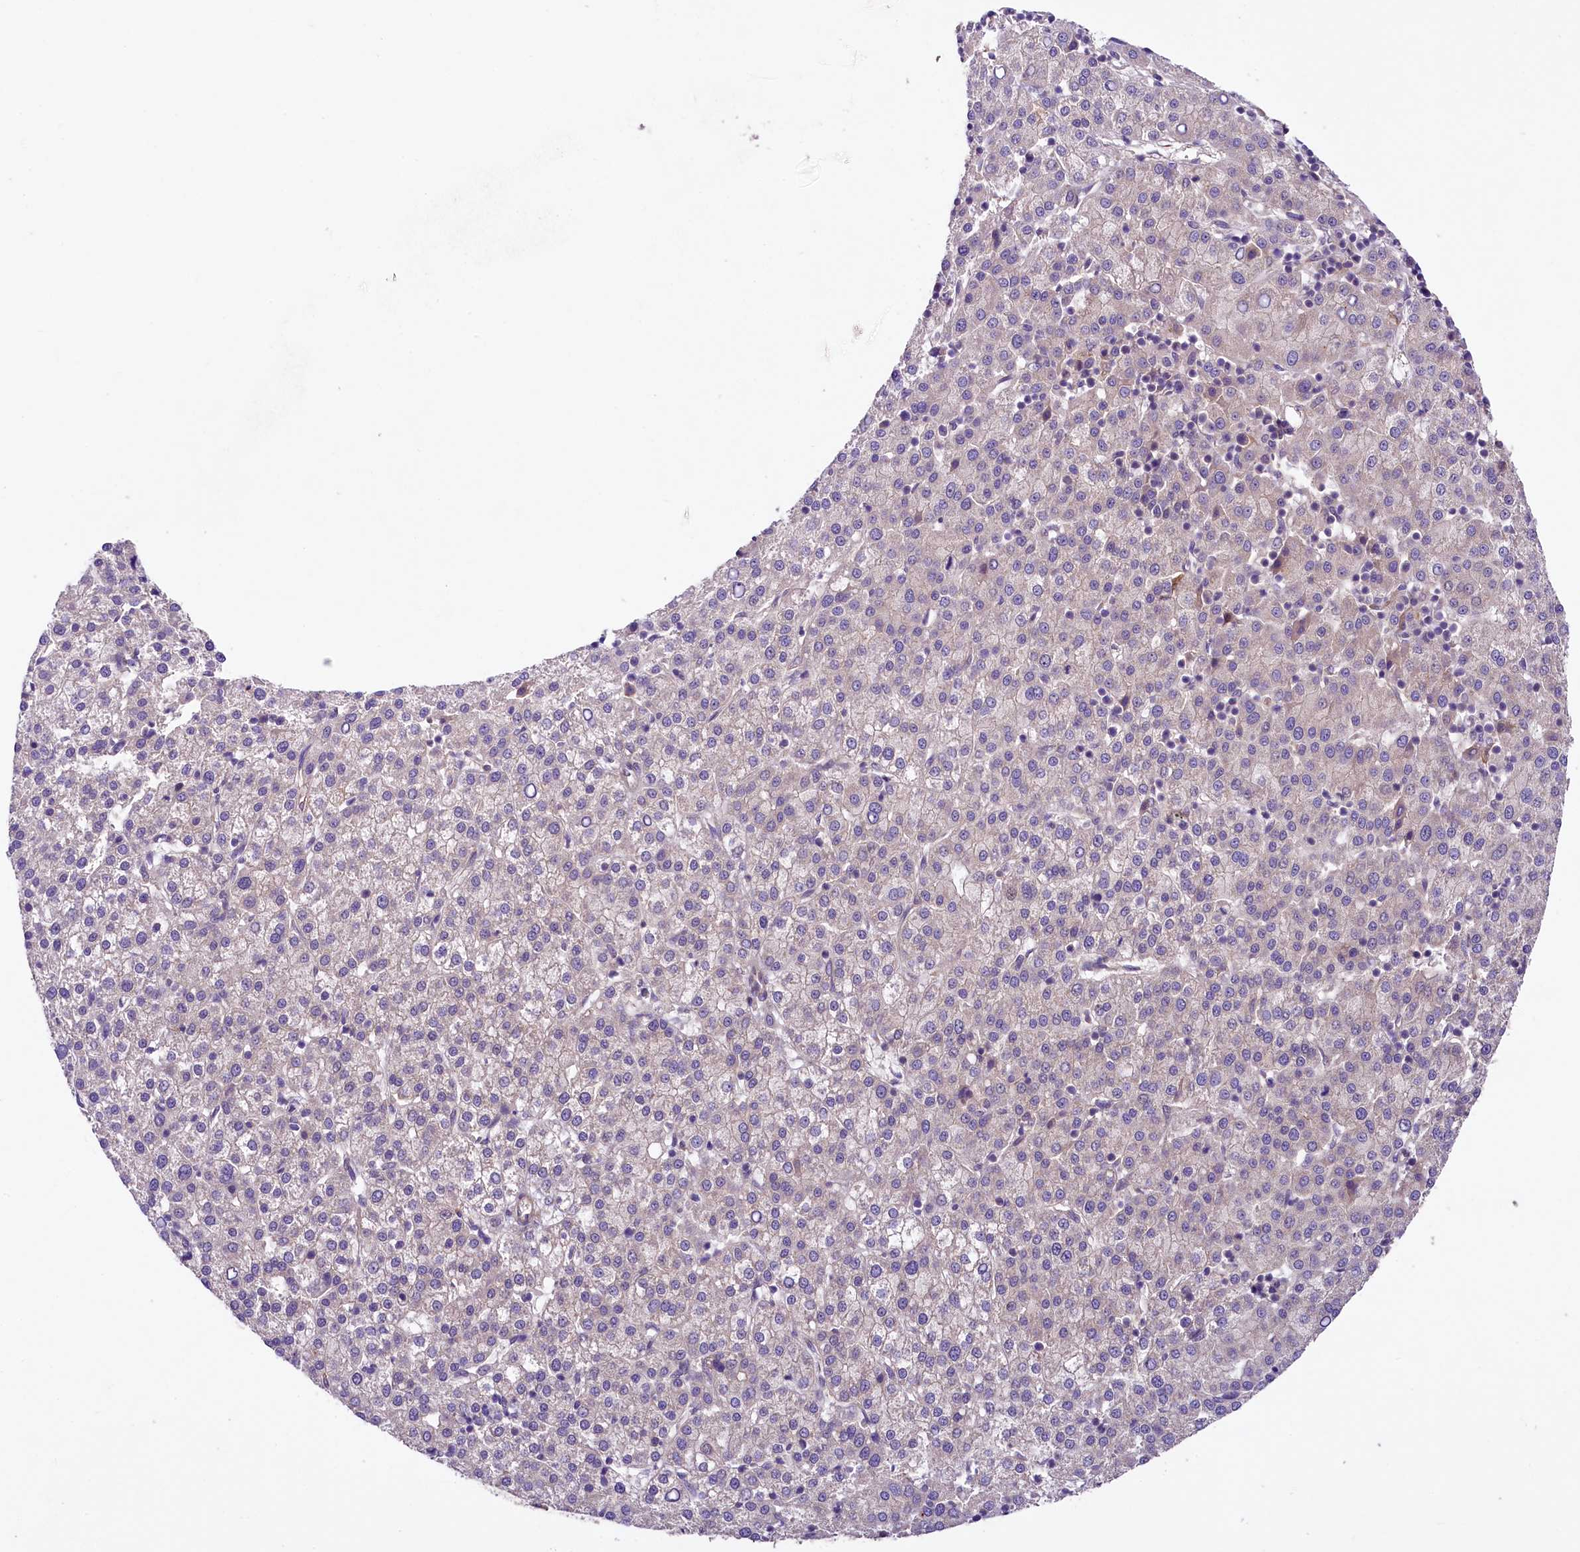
{"staining": {"intensity": "negative", "quantity": "none", "location": "none"}, "tissue": "liver cancer", "cell_type": "Tumor cells", "image_type": "cancer", "snomed": [{"axis": "morphology", "description": "Carcinoma, Hepatocellular, NOS"}, {"axis": "topography", "description": "Liver"}], "caption": "High magnification brightfield microscopy of liver cancer stained with DAB (3,3'-diaminobenzidine) (brown) and counterstained with hematoxylin (blue): tumor cells show no significant positivity.", "gene": "UBXN6", "patient": {"sex": "female", "age": 58}}